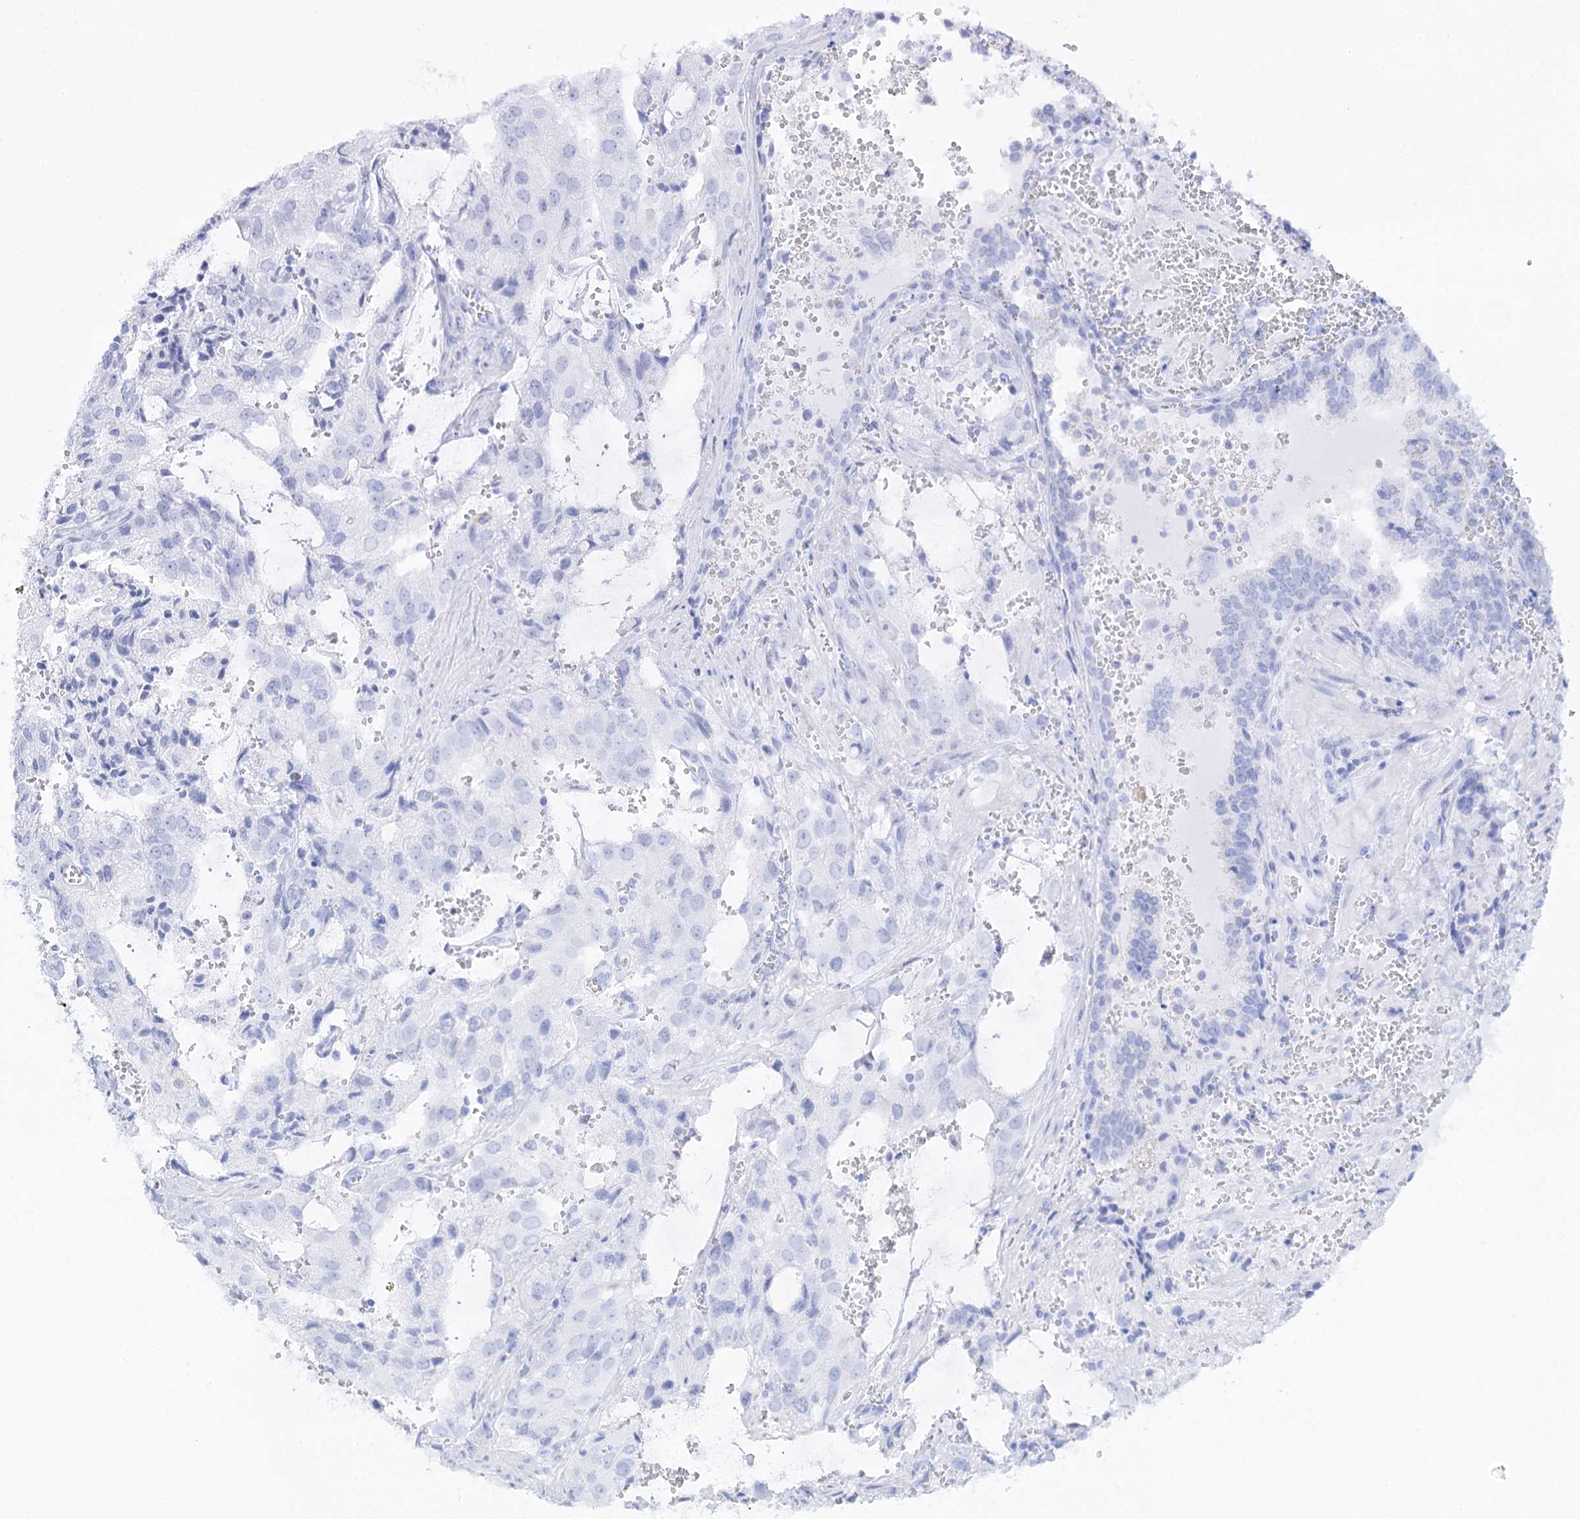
{"staining": {"intensity": "moderate", "quantity": "<25%", "location": "cytoplasmic/membranous,nuclear"}, "tissue": "prostate cancer", "cell_type": "Tumor cells", "image_type": "cancer", "snomed": [{"axis": "morphology", "description": "Adenocarcinoma, High grade"}, {"axis": "topography", "description": "Prostate"}], "caption": "Immunohistochemical staining of prostate high-grade adenocarcinoma demonstrates low levels of moderate cytoplasmic/membranous and nuclear expression in about <25% of tumor cells. (DAB = brown stain, brightfield microscopy at high magnification).", "gene": "RRP9", "patient": {"sex": "male", "age": 68}}